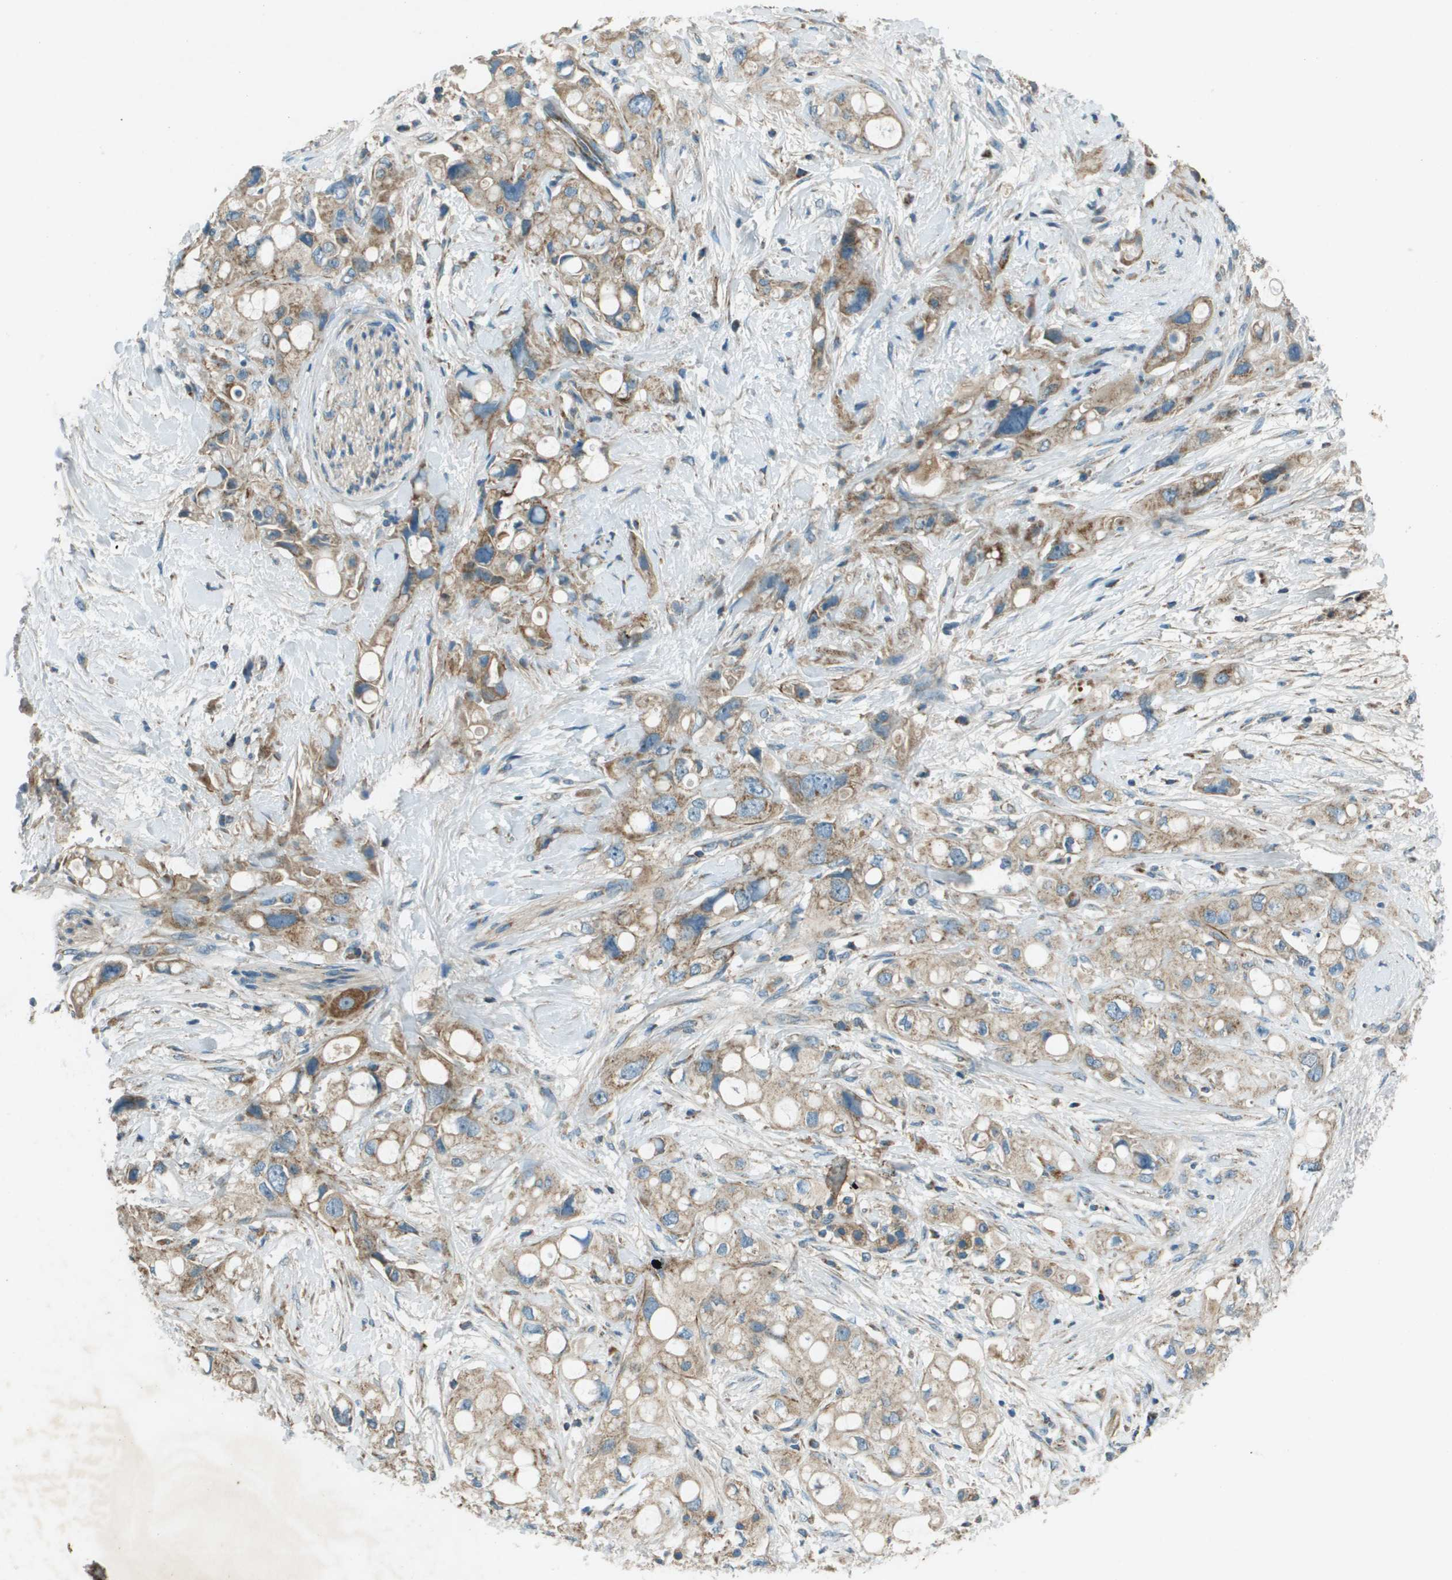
{"staining": {"intensity": "moderate", "quantity": ">75%", "location": "cytoplasmic/membranous"}, "tissue": "pancreatic cancer", "cell_type": "Tumor cells", "image_type": "cancer", "snomed": [{"axis": "morphology", "description": "Adenocarcinoma, NOS"}, {"axis": "topography", "description": "Pancreas"}], "caption": "Protein expression analysis of human pancreatic cancer (adenocarcinoma) reveals moderate cytoplasmic/membranous positivity in approximately >75% of tumor cells.", "gene": "MIGA1", "patient": {"sex": "female", "age": 56}}